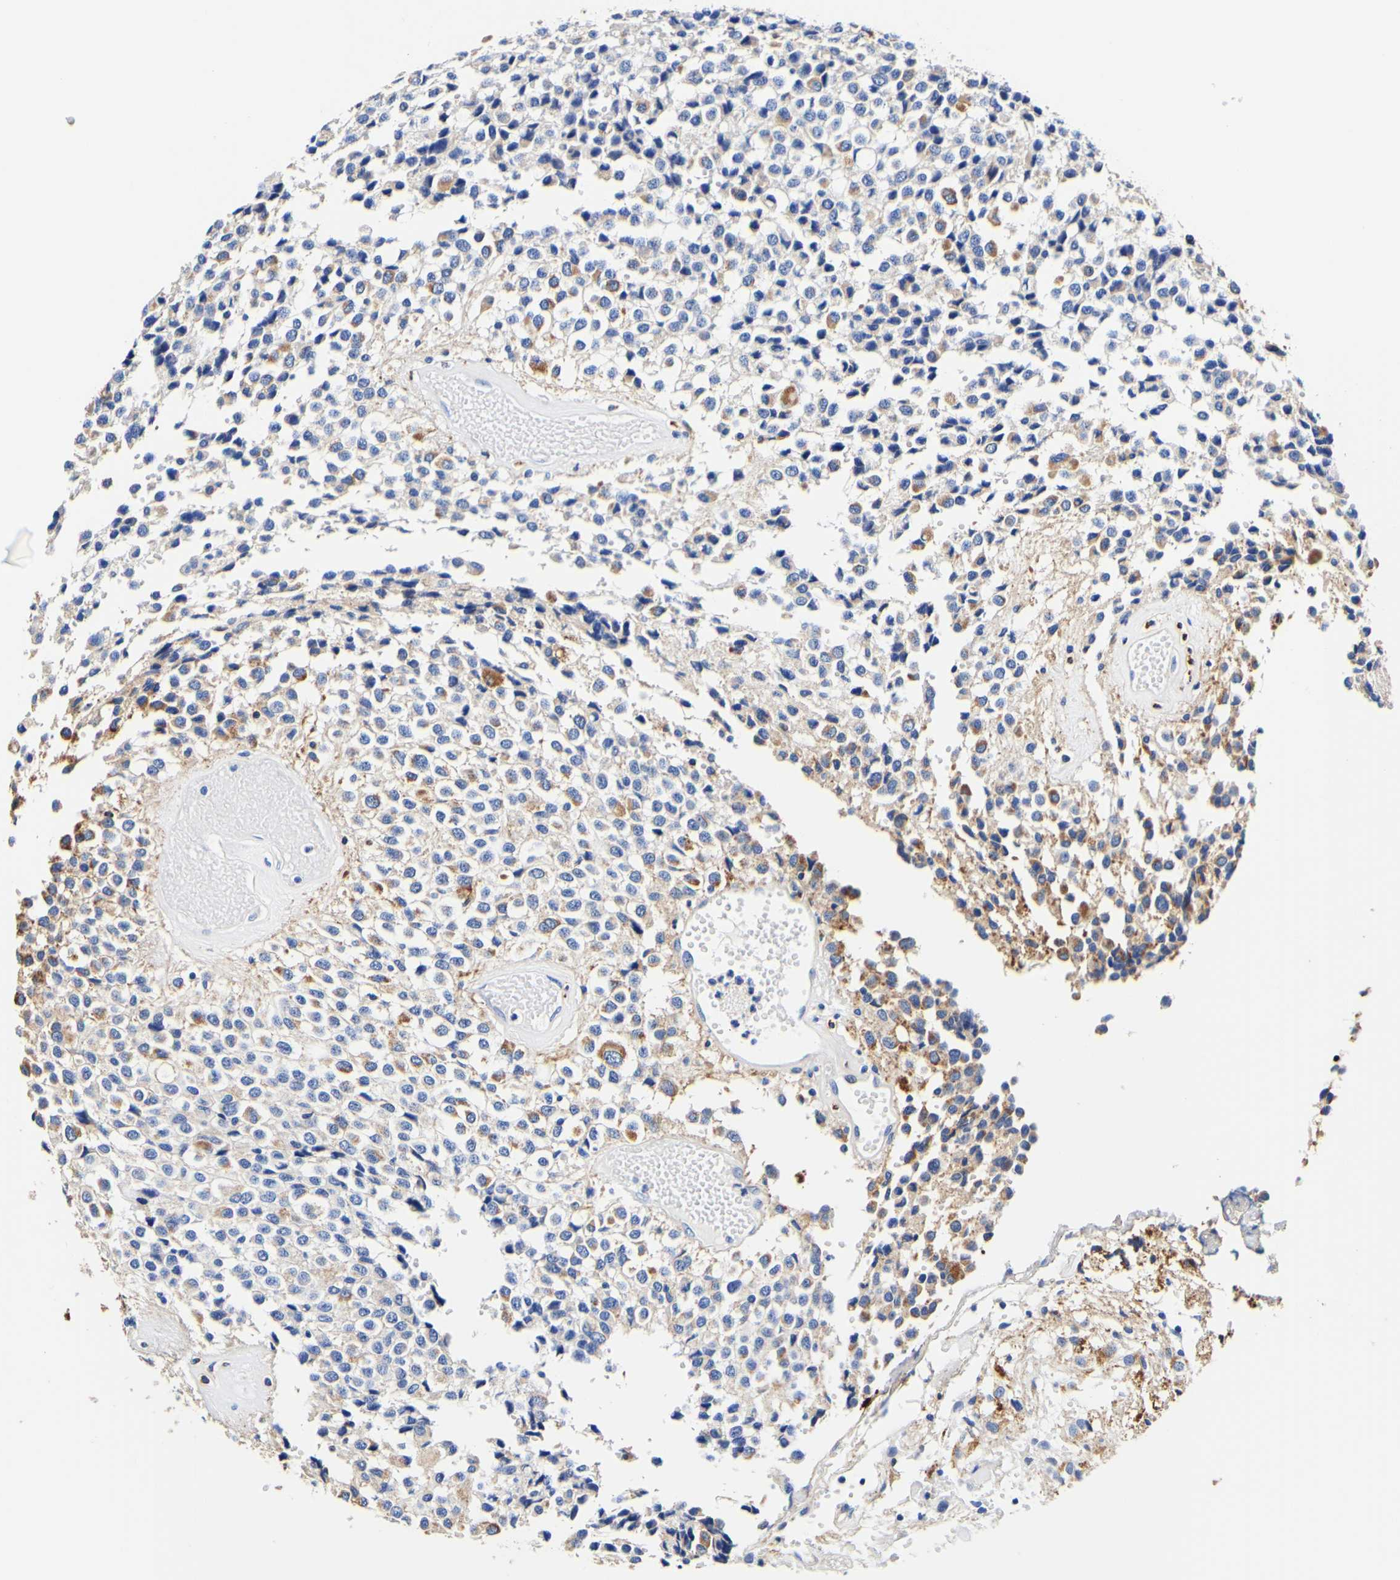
{"staining": {"intensity": "moderate", "quantity": "25%-75%", "location": "cytoplasmic/membranous"}, "tissue": "glioma", "cell_type": "Tumor cells", "image_type": "cancer", "snomed": [{"axis": "morphology", "description": "Glioma, malignant, High grade"}, {"axis": "topography", "description": "Brain"}], "caption": "There is medium levels of moderate cytoplasmic/membranous staining in tumor cells of glioma, as demonstrated by immunohistochemical staining (brown color).", "gene": "CAMK4", "patient": {"sex": "male", "age": 32}}